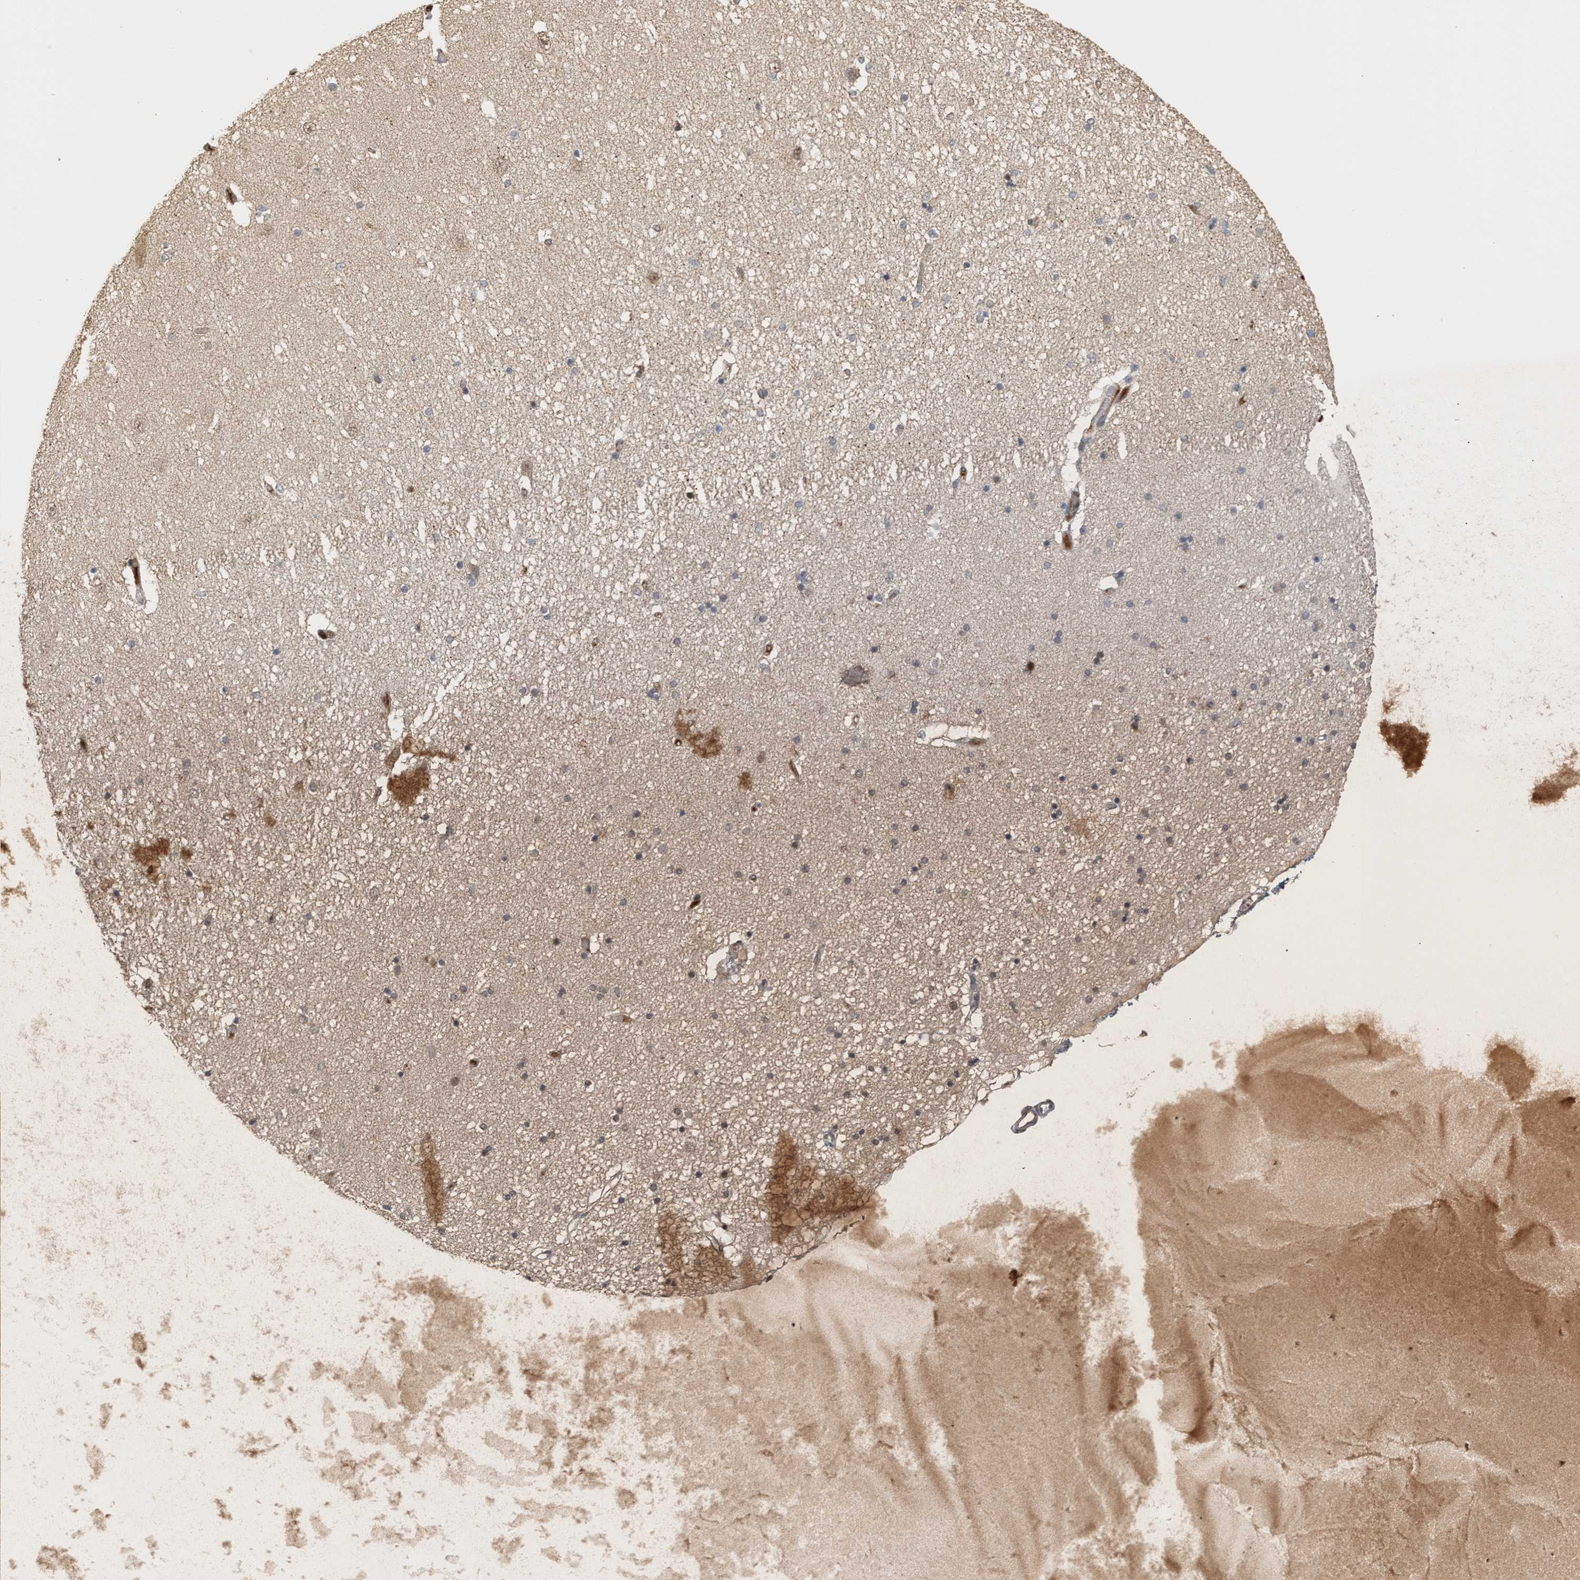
{"staining": {"intensity": "negative", "quantity": "none", "location": "none"}, "tissue": "hippocampus", "cell_type": "Glial cells", "image_type": "normal", "snomed": [{"axis": "morphology", "description": "Normal tissue, NOS"}, {"axis": "topography", "description": "Hippocampus"}], "caption": "This histopathology image is of unremarkable hippocampus stained with immunohistochemistry (IHC) to label a protein in brown with the nuclei are counter-stained blue. There is no expression in glial cells.", "gene": "ZFAND5", "patient": {"sex": "female", "age": 54}}